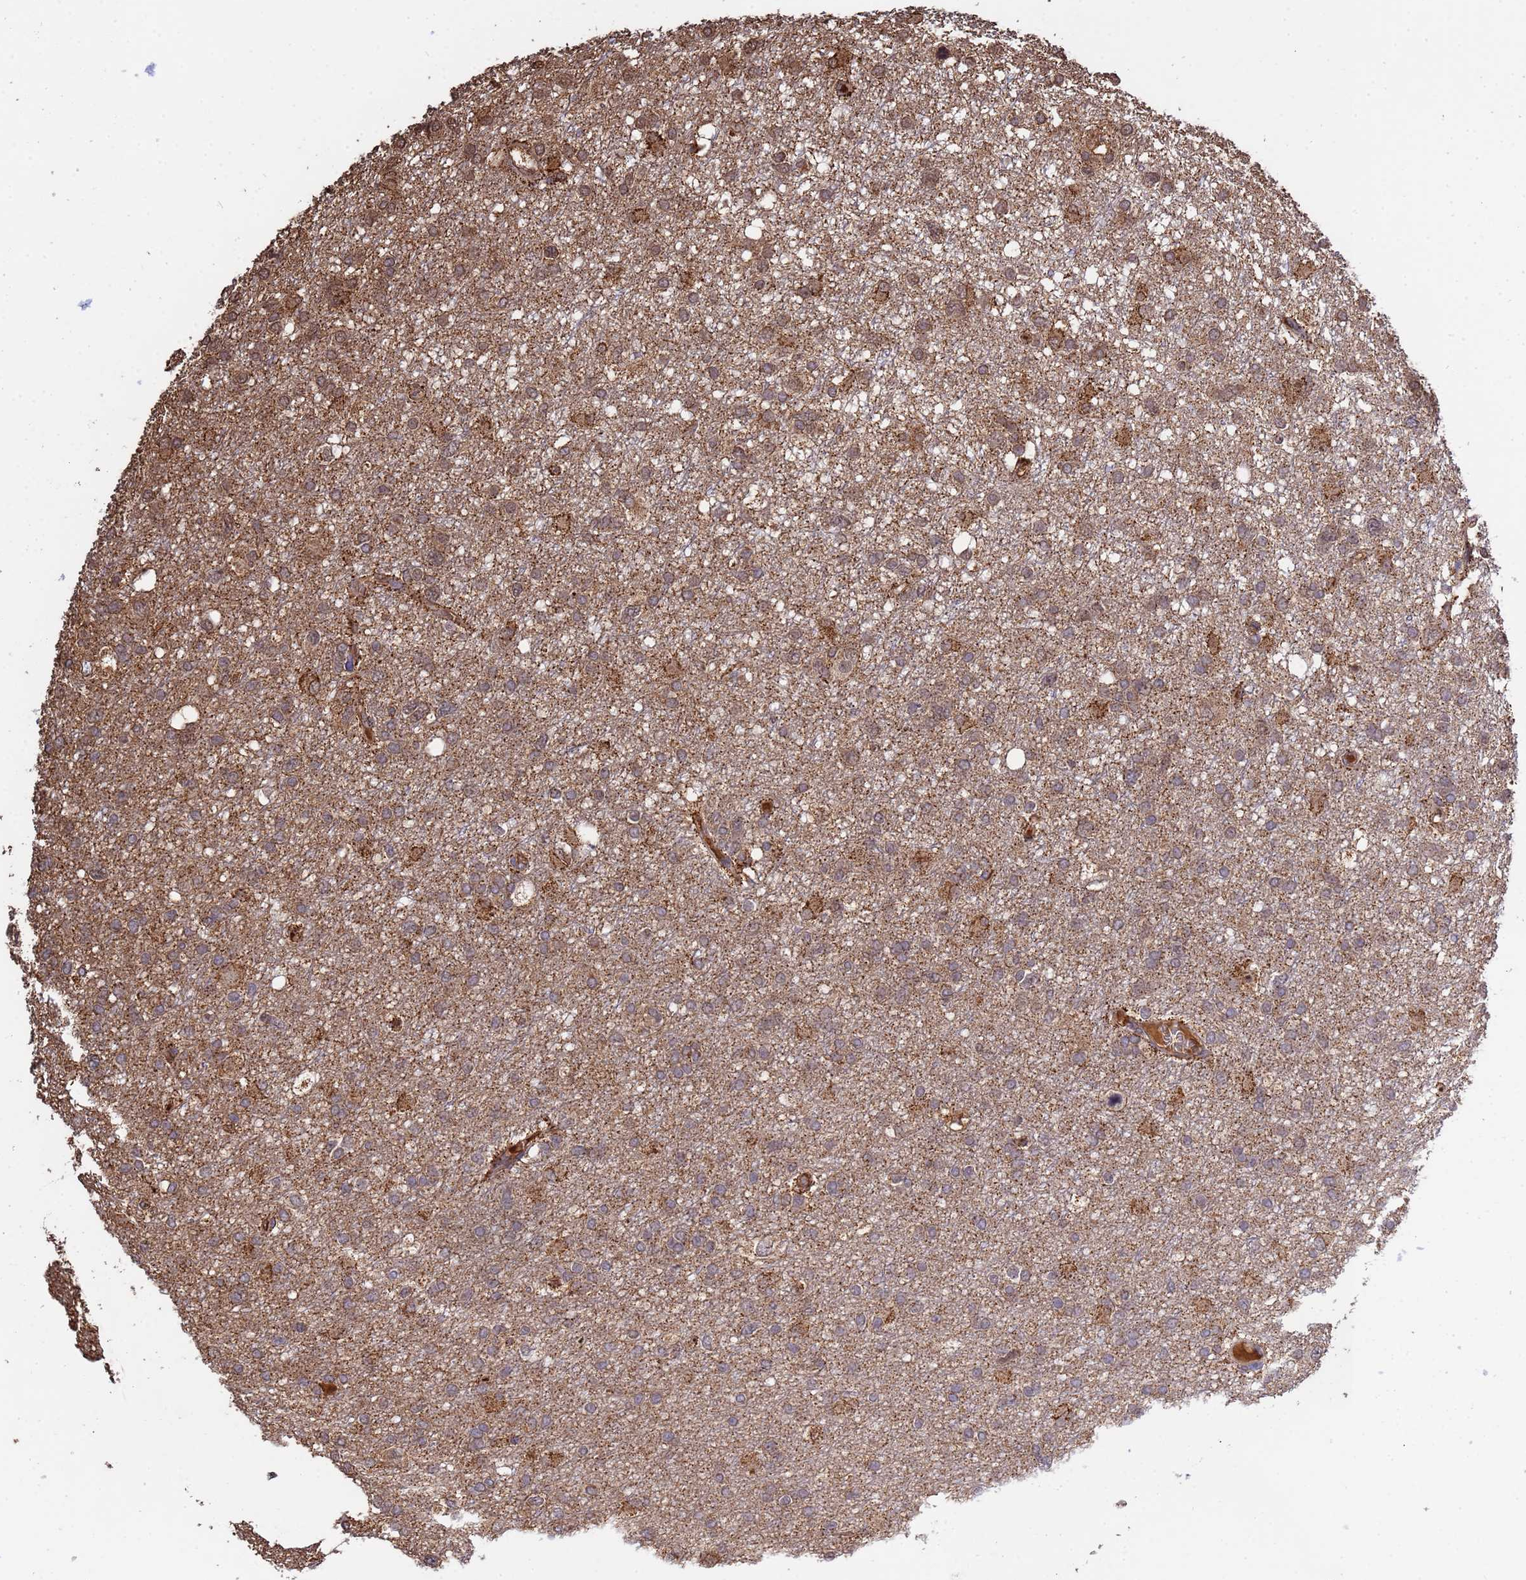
{"staining": {"intensity": "moderate", "quantity": "25%-75%", "location": "cytoplasmic/membranous"}, "tissue": "glioma", "cell_type": "Tumor cells", "image_type": "cancer", "snomed": [{"axis": "morphology", "description": "Glioma, malignant, High grade"}, {"axis": "topography", "description": "Brain"}], "caption": "Glioma tissue reveals moderate cytoplasmic/membranous expression in about 25%-75% of tumor cells (DAB = brown stain, brightfield microscopy at high magnification).", "gene": "GLUD1", "patient": {"sex": "male", "age": 61}}